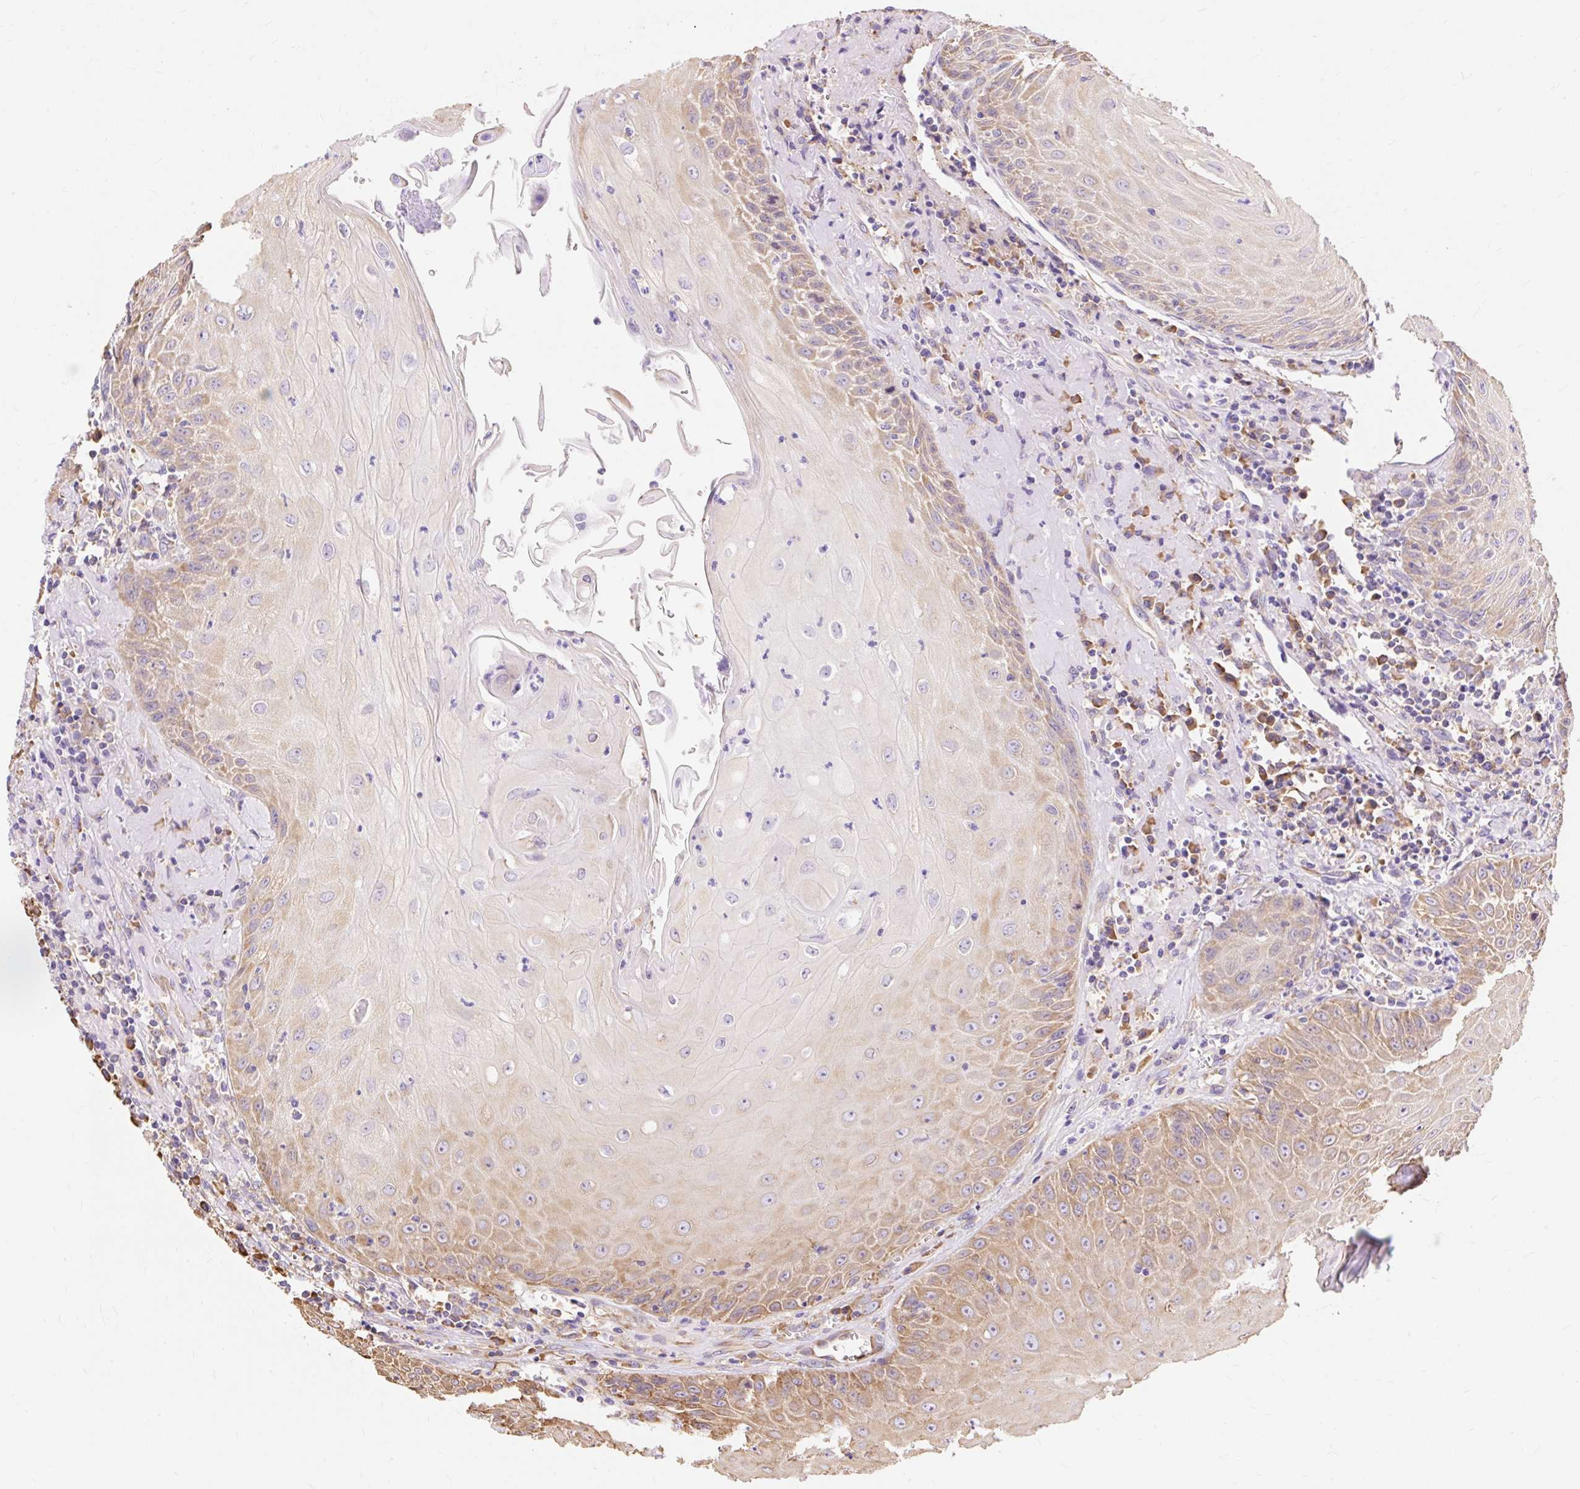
{"staining": {"intensity": "moderate", "quantity": "25%-75%", "location": "cytoplasmic/membranous"}, "tissue": "head and neck cancer", "cell_type": "Tumor cells", "image_type": "cancer", "snomed": [{"axis": "morphology", "description": "Normal tissue, NOS"}, {"axis": "morphology", "description": "Squamous cell carcinoma, NOS"}, {"axis": "topography", "description": "Oral tissue"}, {"axis": "topography", "description": "Head-Neck"}], "caption": "A high-resolution histopathology image shows immunohistochemistry (IHC) staining of head and neck squamous cell carcinoma, which displays moderate cytoplasmic/membranous staining in about 25%-75% of tumor cells.", "gene": "RPS17", "patient": {"sex": "female", "age": 70}}